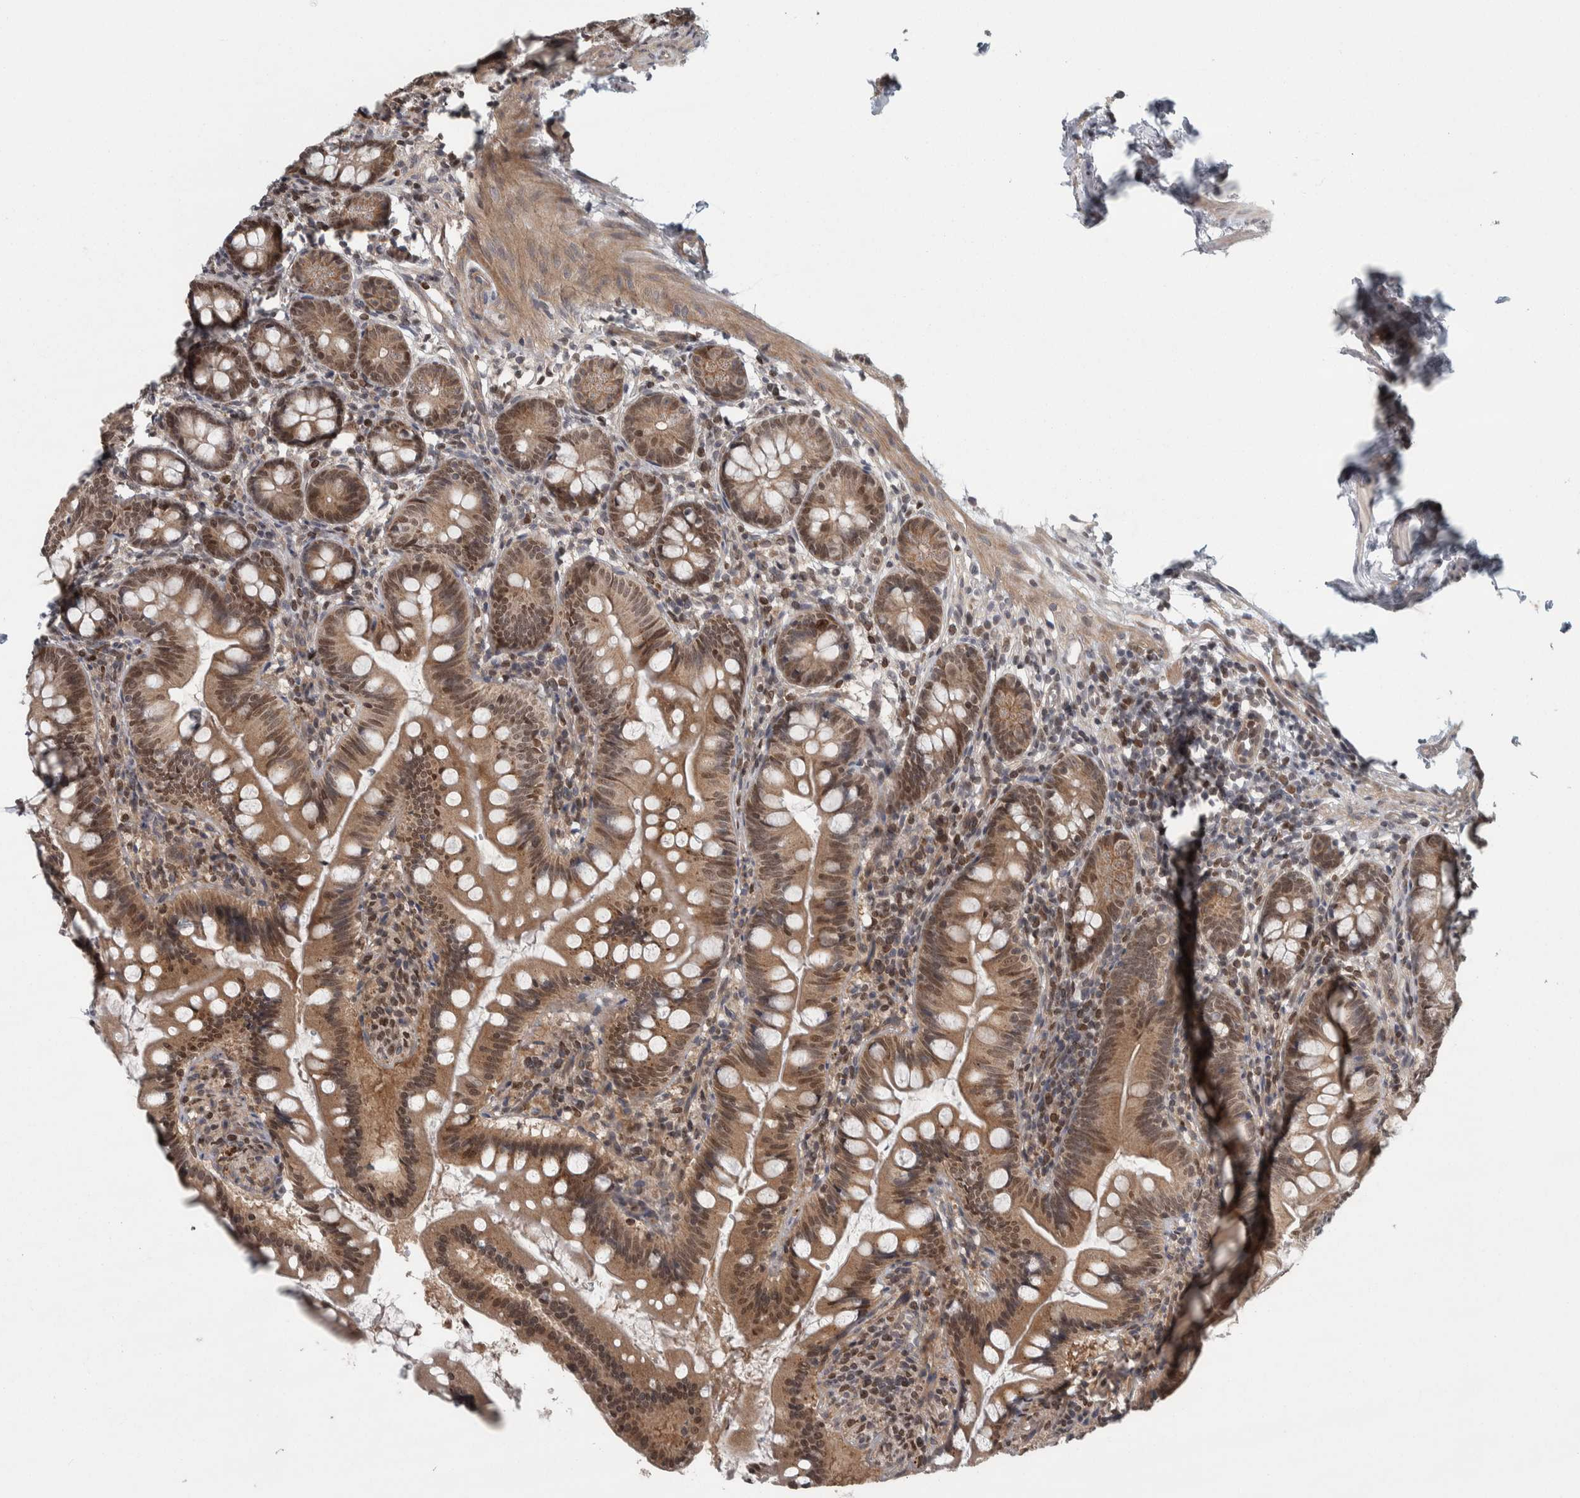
{"staining": {"intensity": "moderate", "quantity": ">75%", "location": "cytoplasmic/membranous,nuclear"}, "tissue": "small intestine", "cell_type": "Glandular cells", "image_type": "normal", "snomed": [{"axis": "morphology", "description": "Normal tissue, NOS"}, {"axis": "topography", "description": "Small intestine"}], "caption": "Protein expression analysis of benign human small intestine reveals moderate cytoplasmic/membranous,nuclear positivity in approximately >75% of glandular cells. (DAB IHC with brightfield microscopy, high magnification).", "gene": "CWC27", "patient": {"sex": "male", "age": 7}}